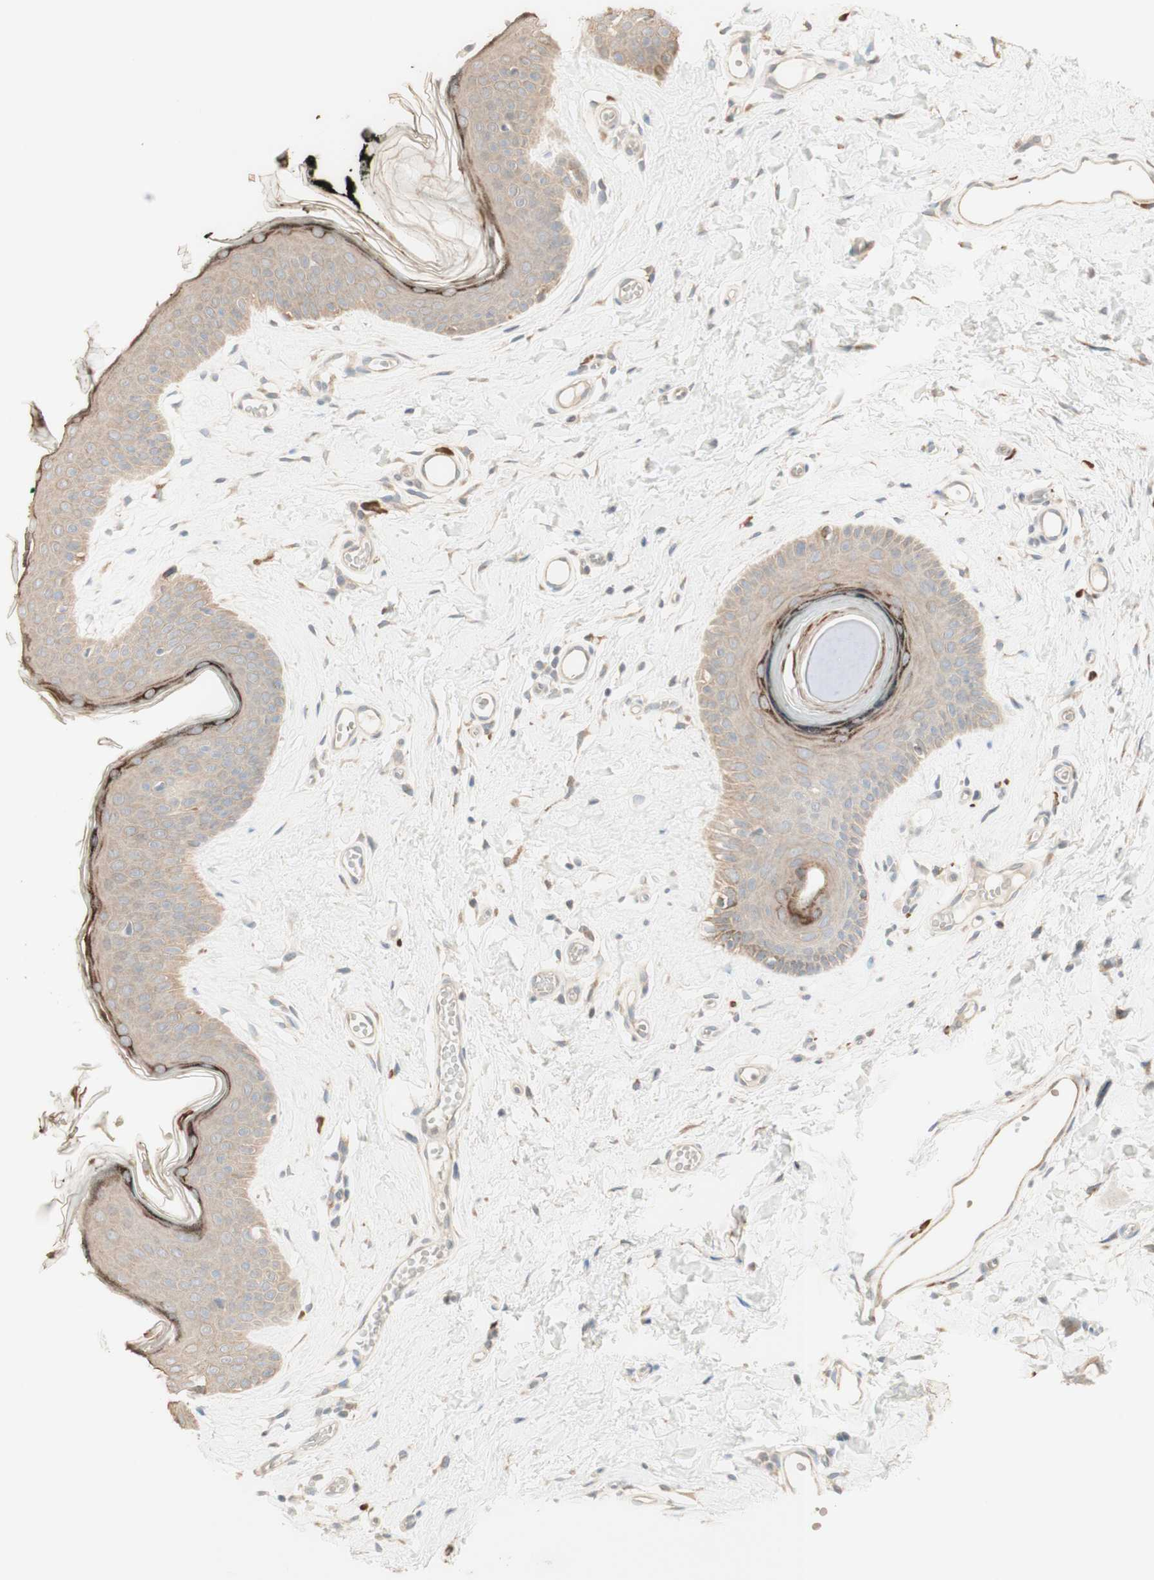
{"staining": {"intensity": "weak", "quantity": ">75%", "location": "cytoplasmic/membranous"}, "tissue": "skin", "cell_type": "Epidermal cells", "image_type": "normal", "snomed": [{"axis": "morphology", "description": "Normal tissue, NOS"}, {"axis": "morphology", "description": "Inflammation, NOS"}, {"axis": "topography", "description": "Vulva"}], "caption": "Normal skin was stained to show a protein in brown. There is low levels of weak cytoplasmic/membranous positivity in about >75% of epidermal cells.", "gene": "CLCN2", "patient": {"sex": "female", "age": 84}}